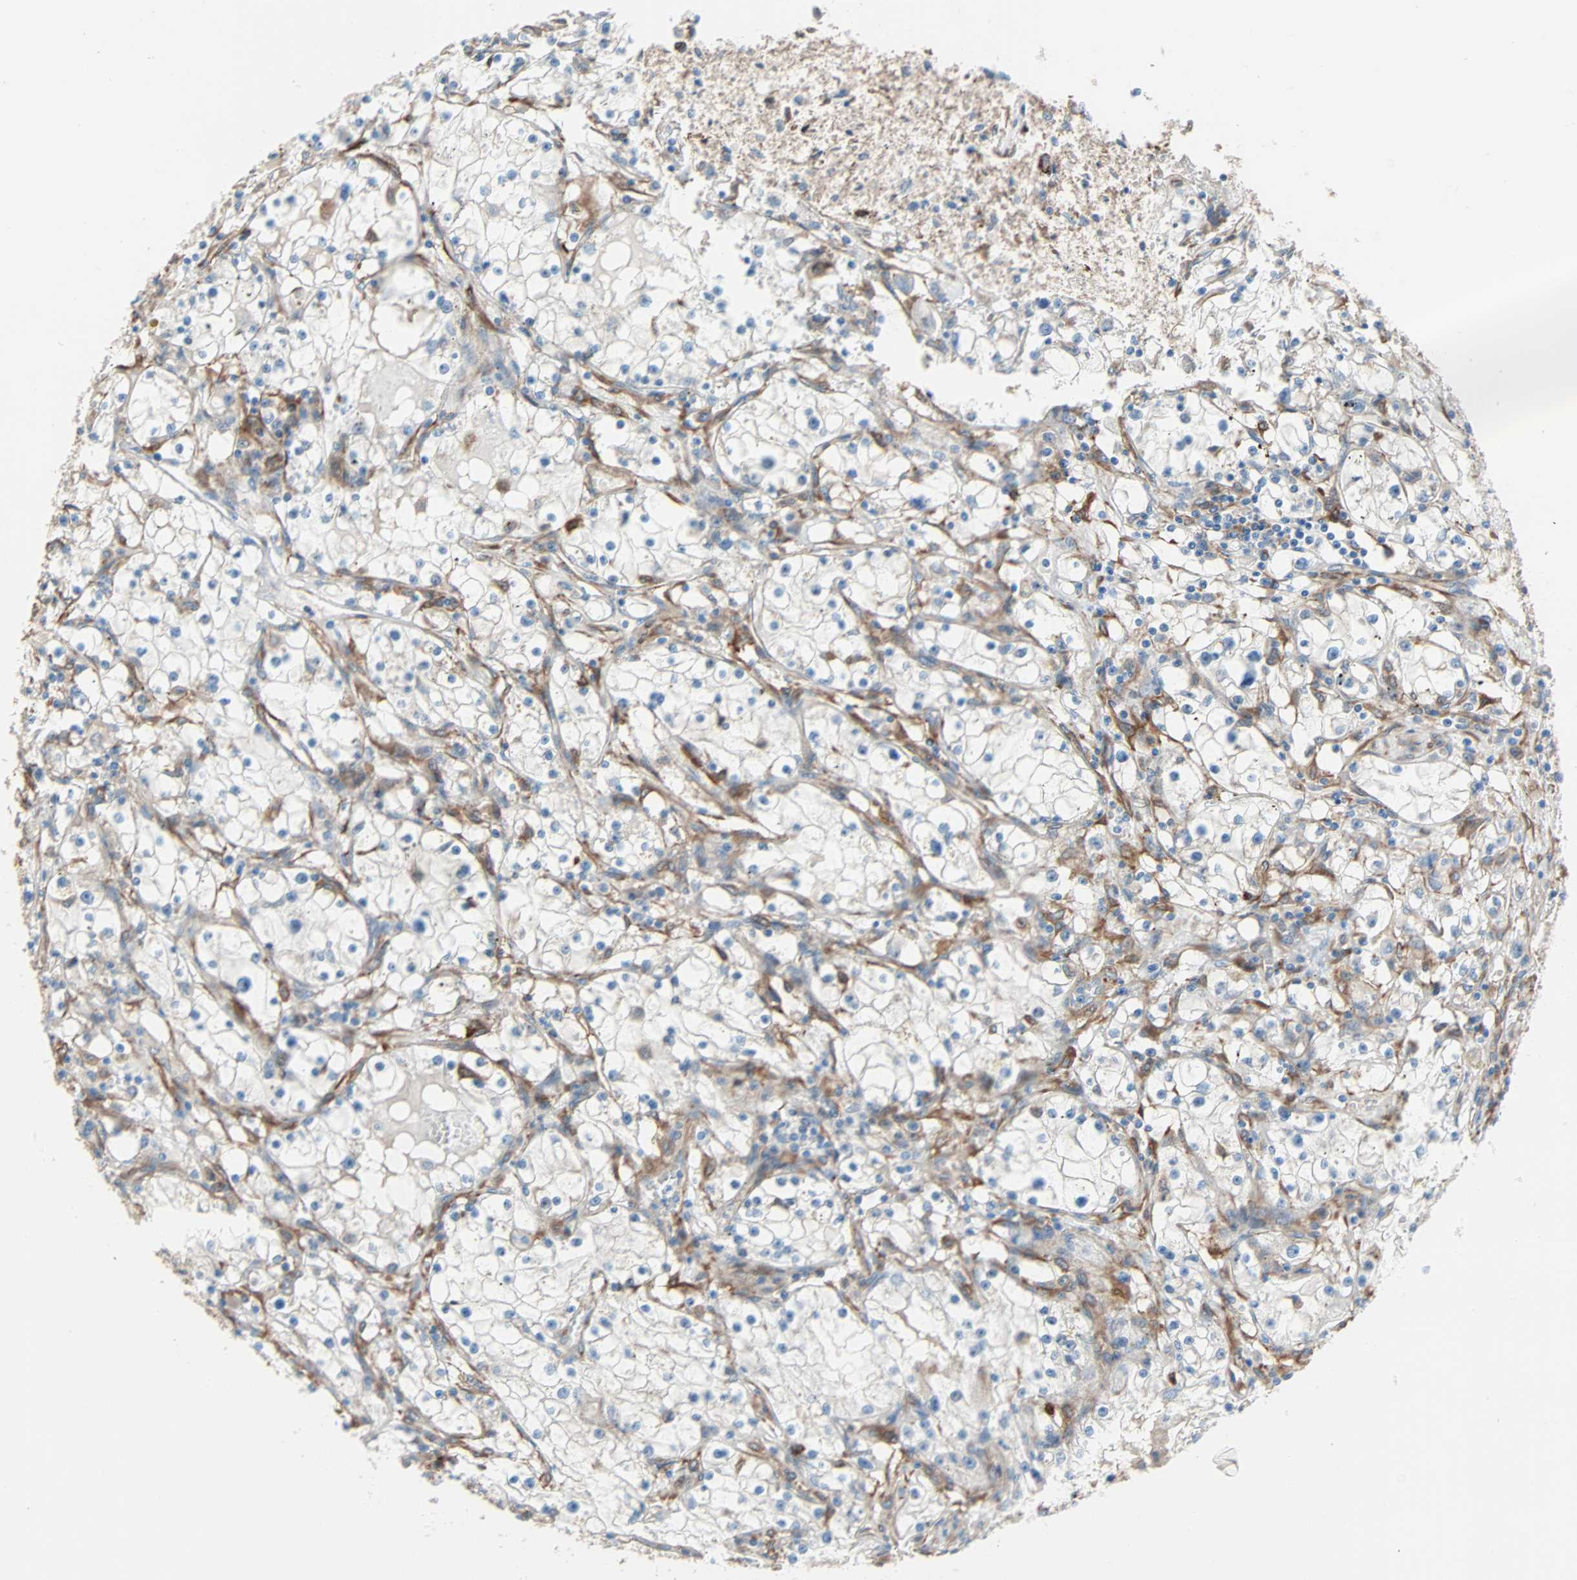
{"staining": {"intensity": "weak", "quantity": "<25%", "location": "cytoplasmic/membranous"}, "tissue": "renal cancer", "cell_type": "Tumor cells", "image_type": "cancer", "snomed": [{"axis": "morphology", "description": "Adenocarcinoma, NOS"}, {"axis": "topography", "description": "Kidney"}], "caption": "DAB (3,3'-diaminobenzidine) immunohistochemical staining of renal adenocarcinoma exhibits no significant expression in tumor cells.", "gene": "EPB41L2", "patient": {"sex": "male", "age": 56}}